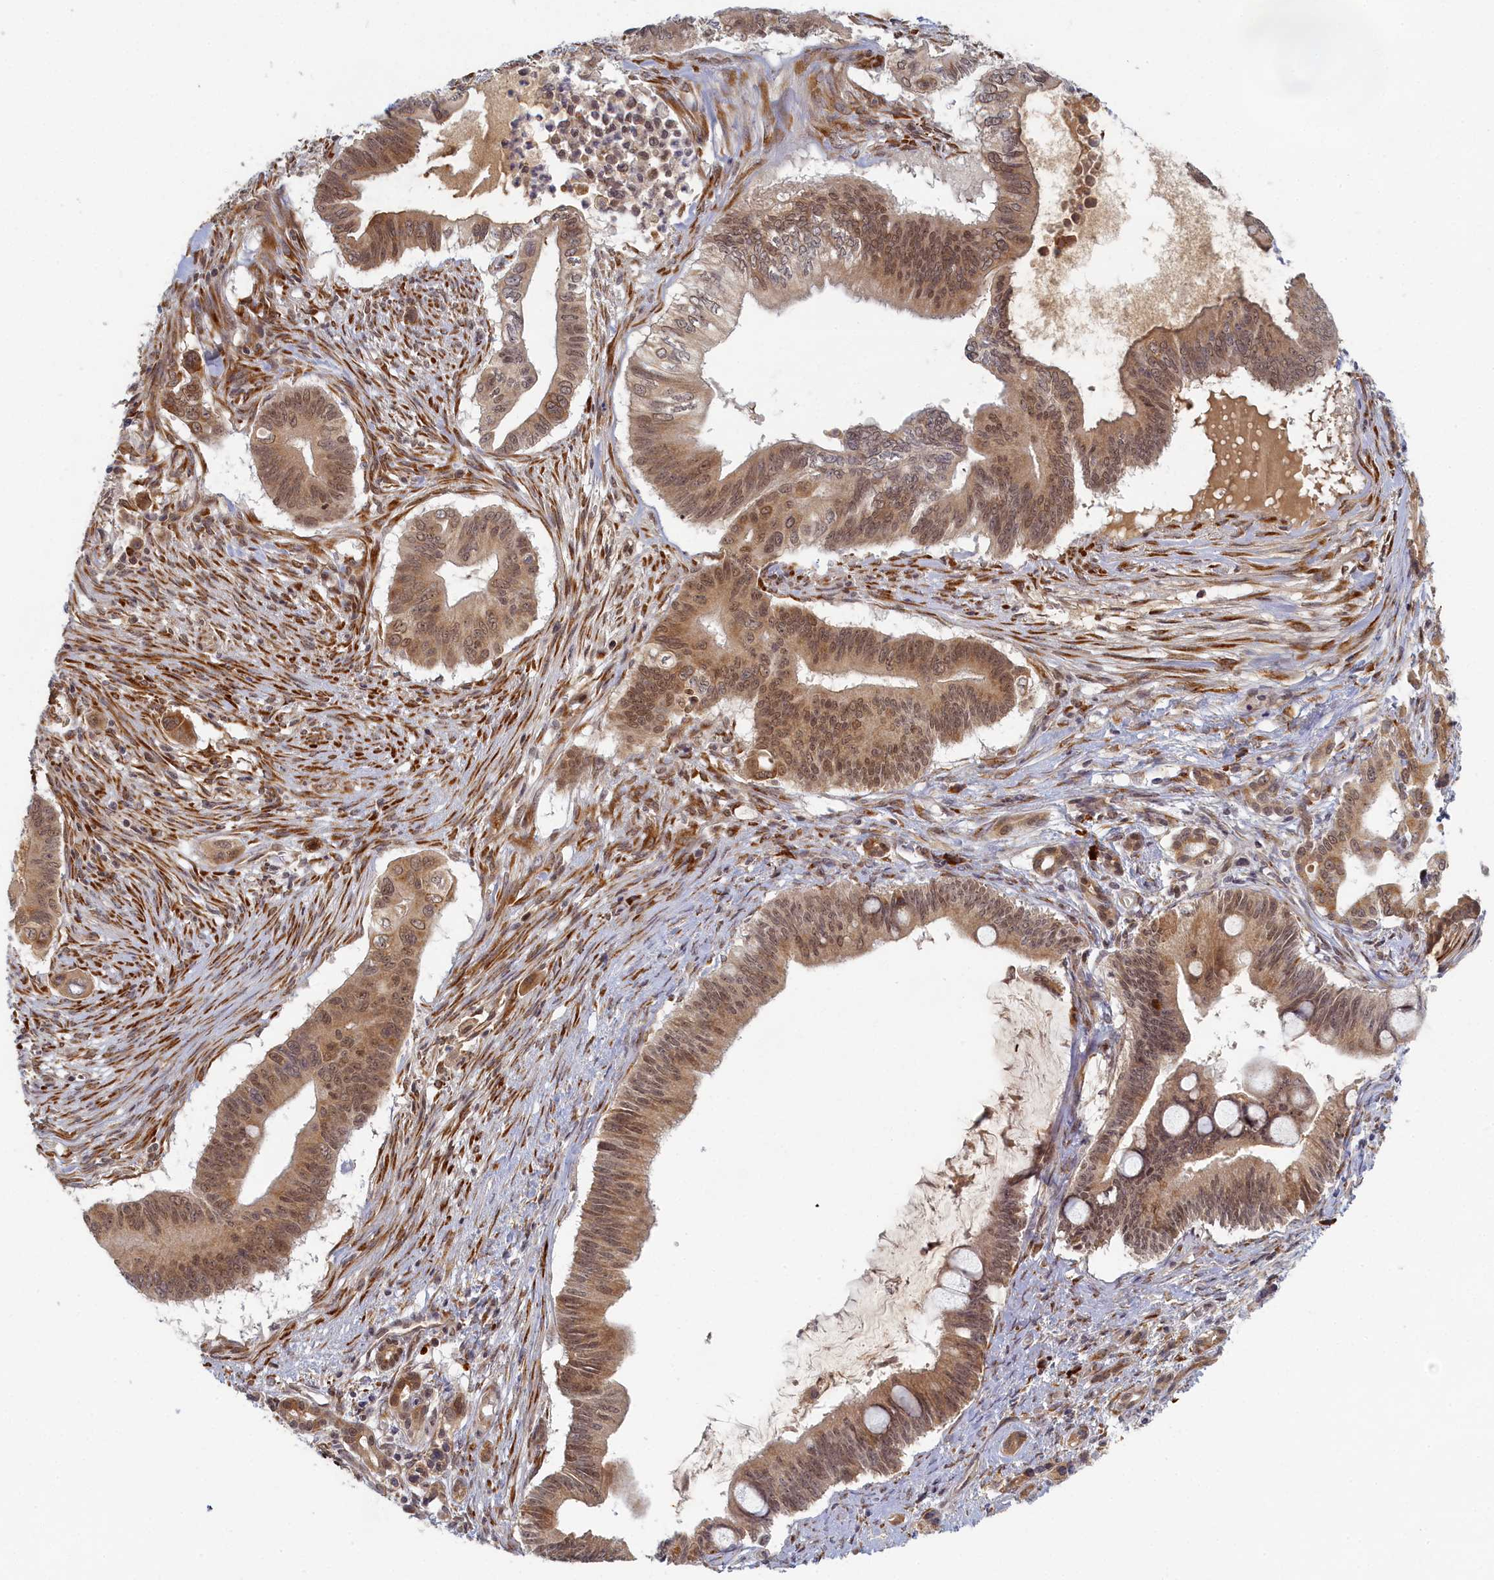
{"staining": {"intensity": "moderate", "quantity": ">75%", "location": "cytoplasmic/membranous,nuclear"}, "tissue": "pancreatic cancer", "cell_type": "Tumor cells", "image_type": "cancer", "snomed": [{"axis": "morphology", "description": "Adenocarcinoma, NOS"}, {"axis": "topography", "description": "Pancreas"}], "caption": "Pancreatic adenocarcinoma tissue demonstrates moderate cytoplasmic/membranous and nuclear staining in about >75% of tumor cells, visualized by immunohistochemistry.", "gene": "DNAJC17", "patient": {"sex": "male", "age": 68}}